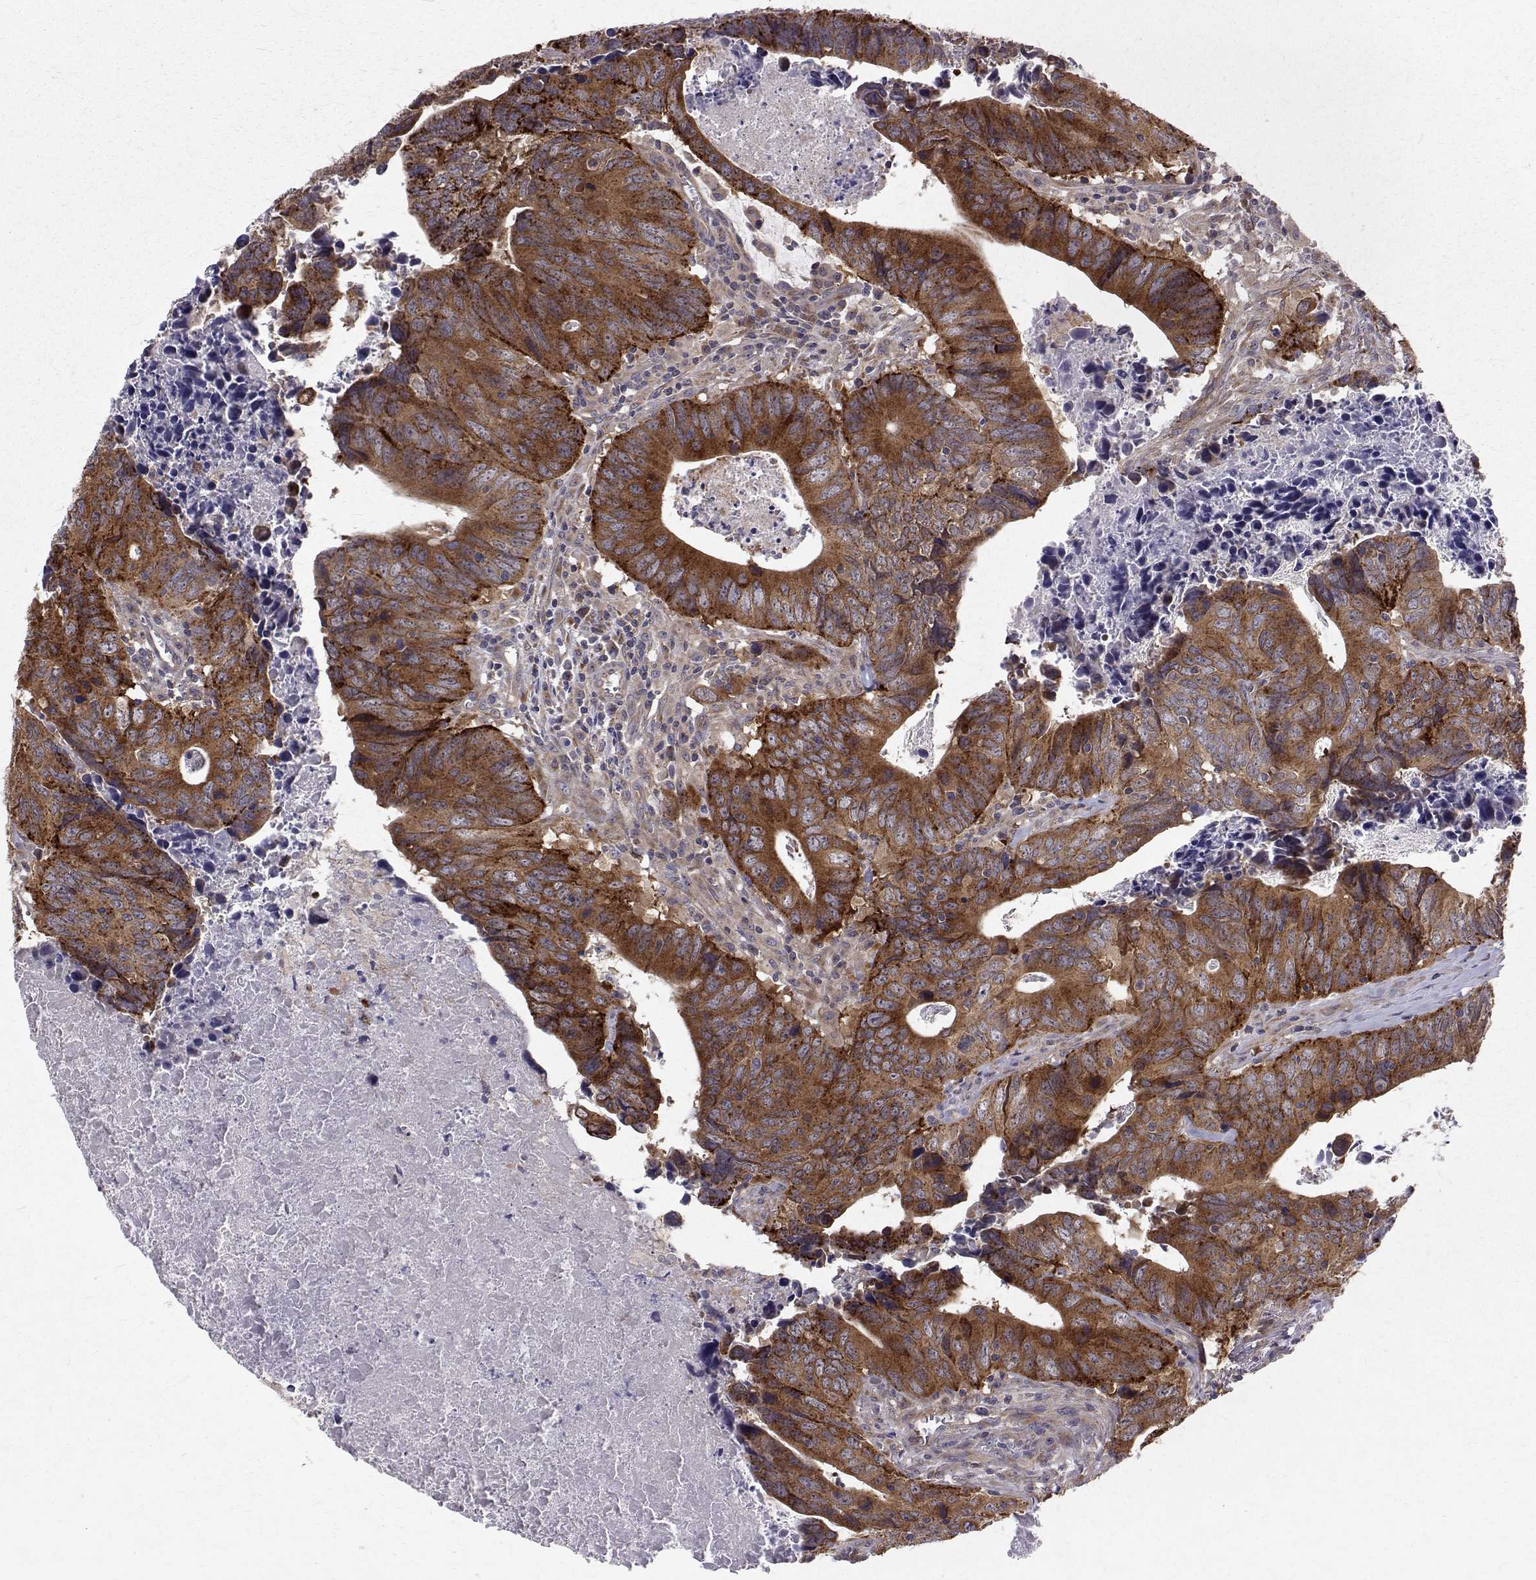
{"staining": {"intensity": "strong", "quantity": ">75%", "location": "cytoplasmic/membranous"}, "tissue": "colorectal cancer", "cell_type": "Tumor cells", "image_type": "cancer", "snomed": [{"axis": "morphology", "description": "Adenocarcinoma, NOS"}, {"axis": "topography", "description": "Colon"}], "caption": "Immunohistochemical staining of colorectal cancer (adenocarcinoma) shows high levels of strong cytoplasmic/membranous protein staining in approximately >75% of tumor cells.", "gene": "ARFGAP1", "patient": {"sex": "female", "age": 82}}